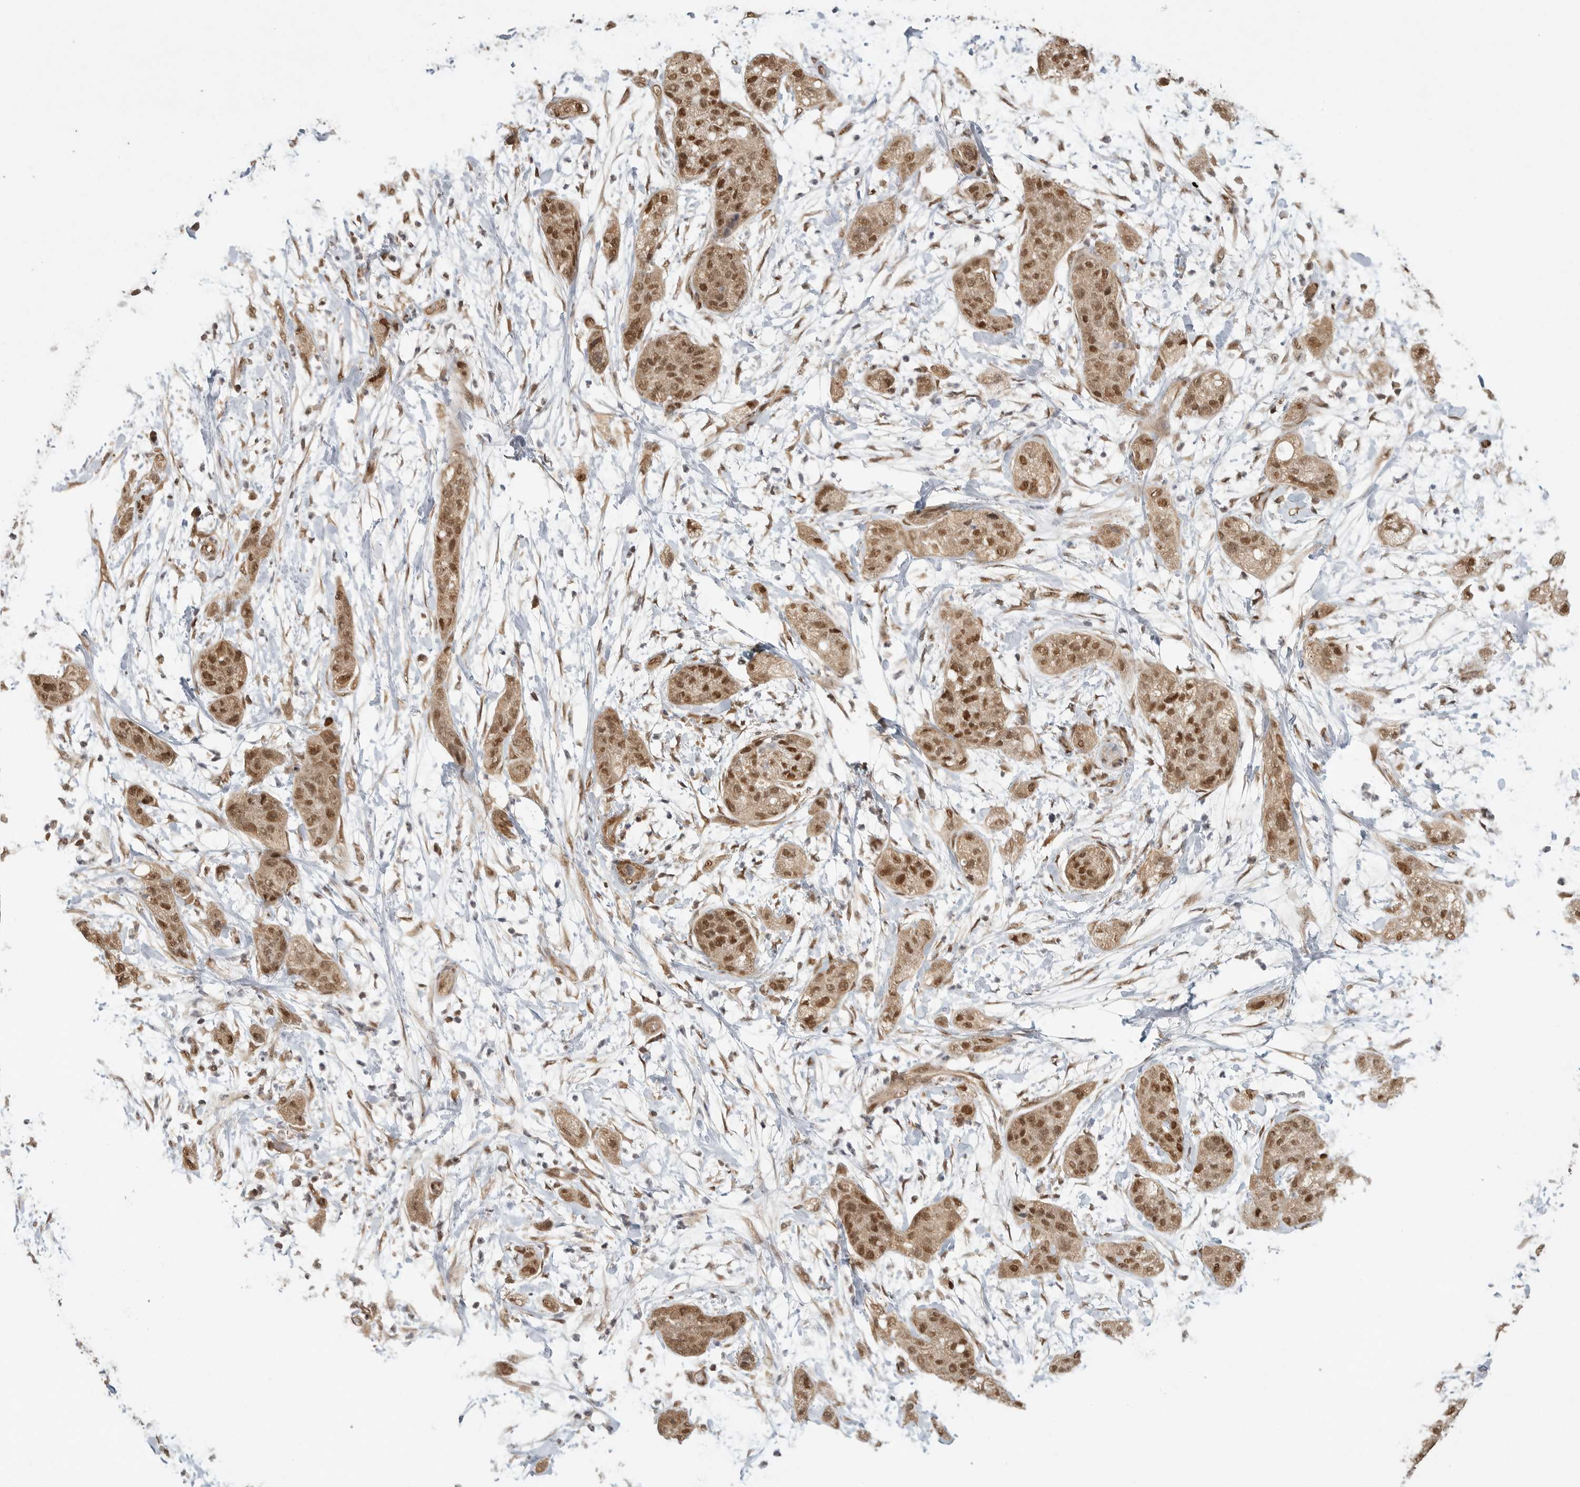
{"staining": {"intensity": "strong", "quantity": ">75%", "location": "nuclear"}, "tissue": "pancreatic cancer", "cell_type": "Tumor cells", "image_type": "cancer", "snomed": [{"axis": "morphology", "description": "Adenocarcinoma, NOS"}, {"axis": "topography", "description": "Pancreas"}], "caption": "Strong nuclear protein staining is appreciated in about >75% of tumor cells in pancreatic cancer (adenocarcinoma).", "gene": "DFFA", "patient": {"sex": "female", "age": 78}}